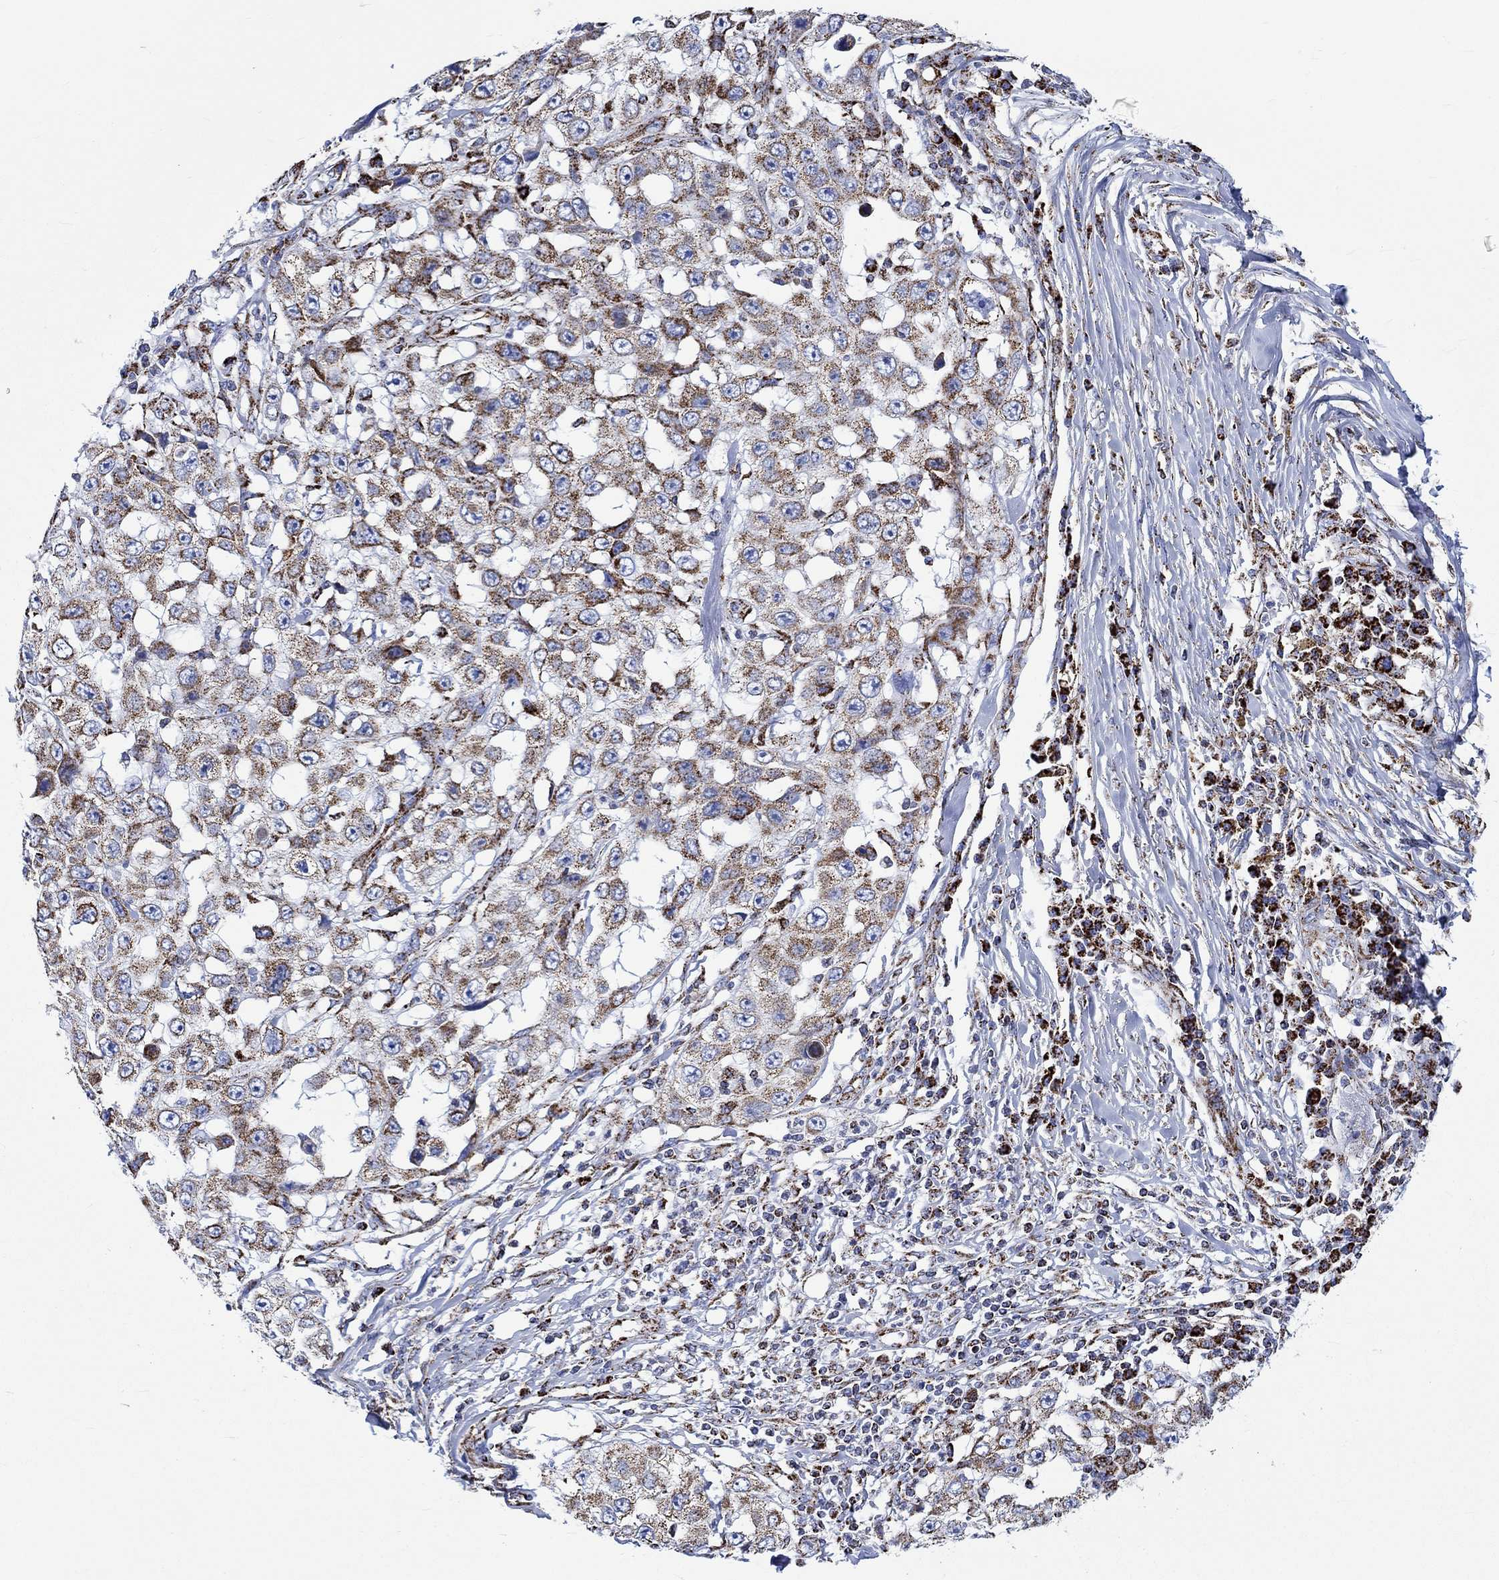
{"staining": {"intensity": "strong", "quantity": "25%-75%", "location": "cytoplasmic/membranous"}, "tissue": "skin cancer", "cell_type": "Tumor cells", "image_type": "cancer", "snomed": [{"axis": "morphology", "description": "Squamous cell carcinoma, NOS"}, {"axis": "topography", "description": "Skin"}], "caption": "This is an image of IHC staining of skin squamous cell carcinoma, which shows strong staining in the cytoplasmic/membranous of tumor cells.", "gene": "RCE1", "patient": {"sex": "male", "age": 82}}